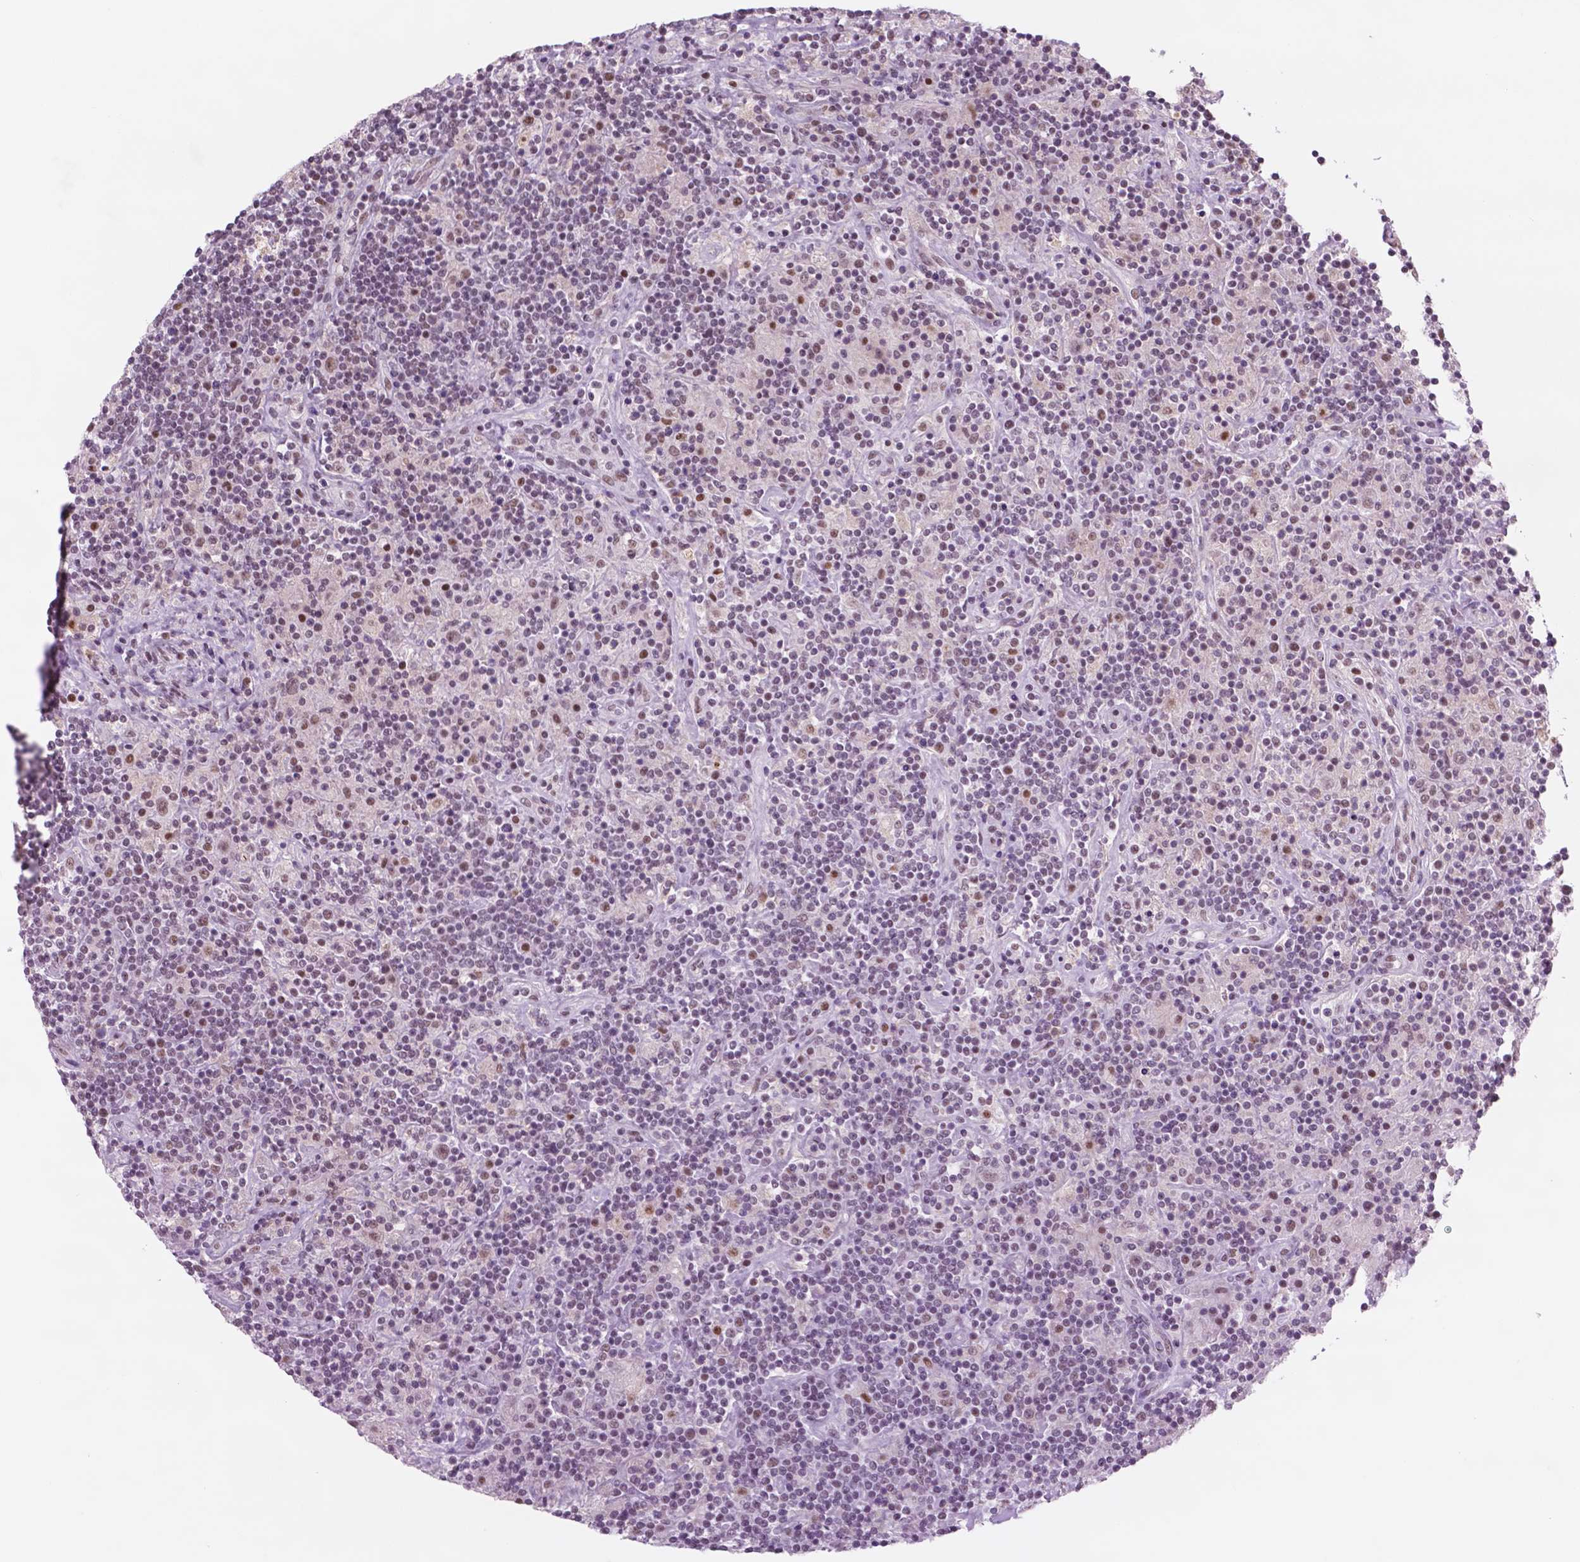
{"staining": {"intensity": "moderate", "quantity": "25%-75%", "location": "nuclear"}, "tissue": "lymphoma", "cell_type": "Tumor cells", "image_type": "cancer", "snomed": [{"axis": "morphology", "description": "Hodgkin's disease, NOS"}, {"axis": "topography", "description": "Lymph node"}], "caption": "Lymphoma stained with DAB immunohistochemistry (IHC) shows medium levels of moderate nuclear positivity in approximately 25%-75% of tumor cells.", "gene": "CTR9", "patient": {"sex": "male", "age": 70}}